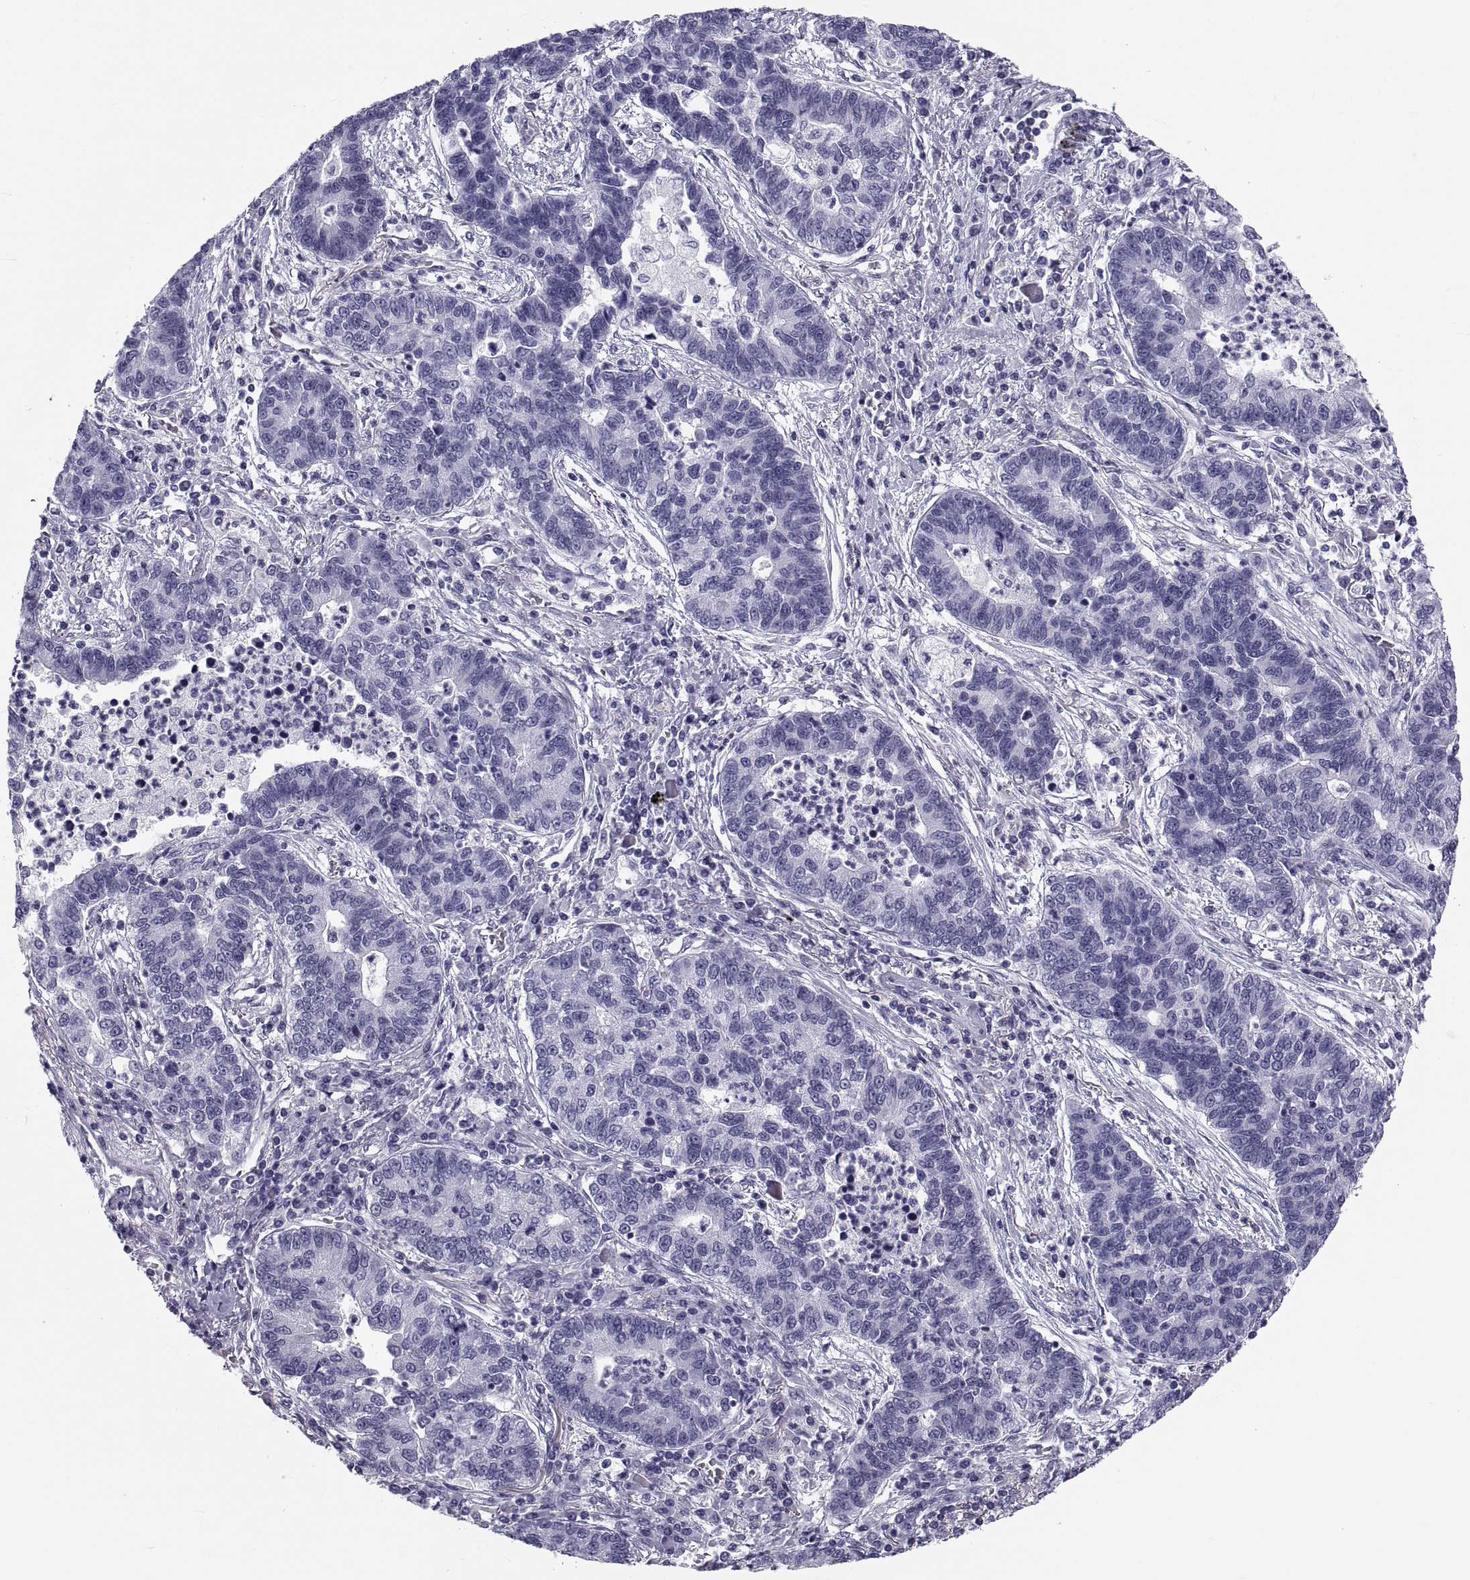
{"staining": {"intensity": "negative", "quantity": "none", "location": "none"}, "tissue": "lung cancer", "cell_type": "Tumor cells", "image_type": "cancer", "snomed": [{"axis": "morphology", "description": "Adenocarcinoma, NOS"}, {"axis": "topography", "description": "Lung"}], "caption": "The immunohistochemistry (IHC) image has no significant positivity in tumor cells of lung adenocarcinoma tissue.", "gene": "CRISP1", "patient": {"sex": "female", "age": 57}}